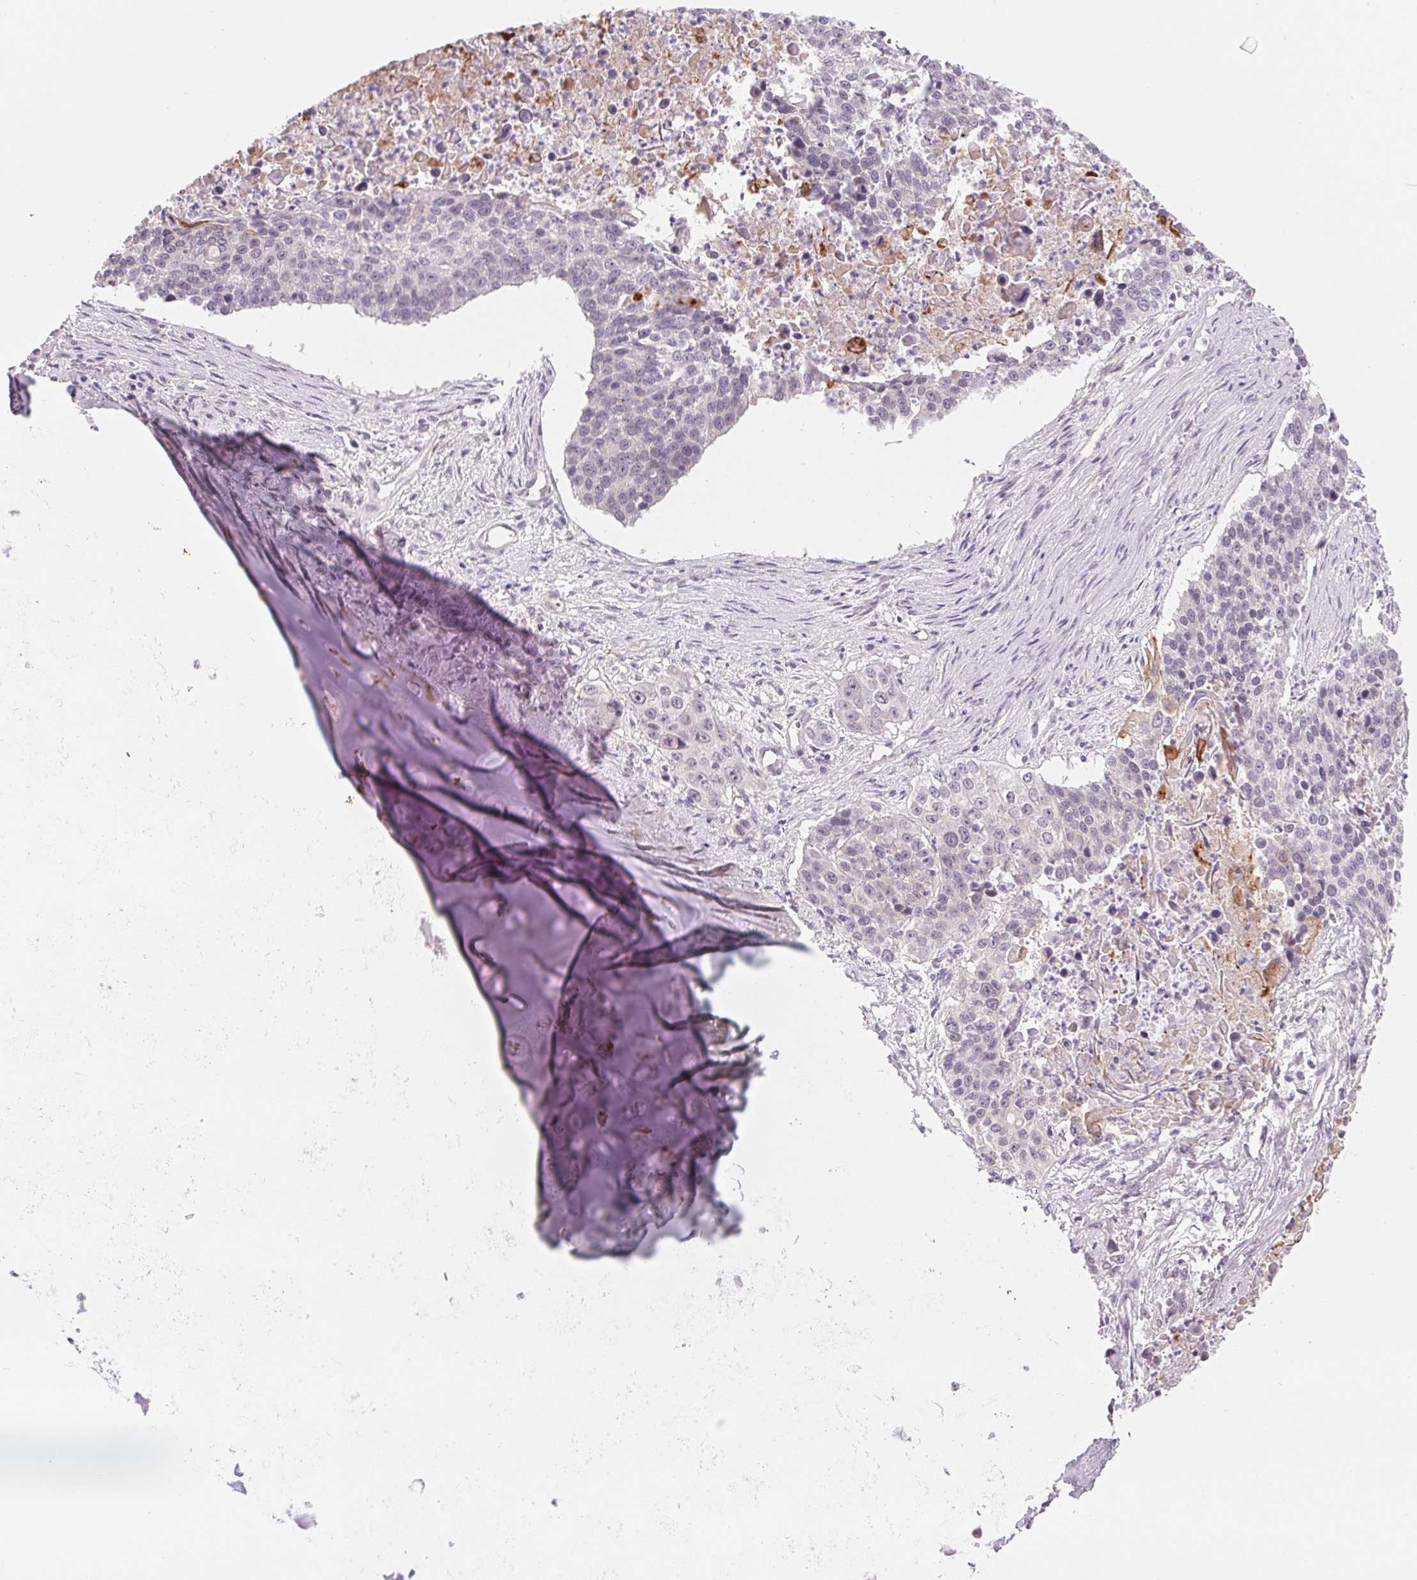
{"staining": {"intensity": "negative", "quantity": "none", "location": "none"}, "tissue": "lung cancer", "cell_type": "Tumor cells", "image_type": "cancer", "snomed": [{"axis": "morphology", "description": "Squamous cell carcinoma, NOS"}, {"axis": "morphology", "description": "Squamous cell carcinoma, metastatic, NOS"}, {"axis": "topography", "description": "Lung"}, {"axis": "topography", "description": "Pleura, NOS"}], "caption": "IHC of lung cancer reveals no staining in tumor cells. (Stains: DAB immunohistochemistry (IHC) with hematoxylin counter stain, Microscopy: brightfield microscopy at high magnification).", "gene": "CFC1", "patient": {"sex": "male", "age": 72}}